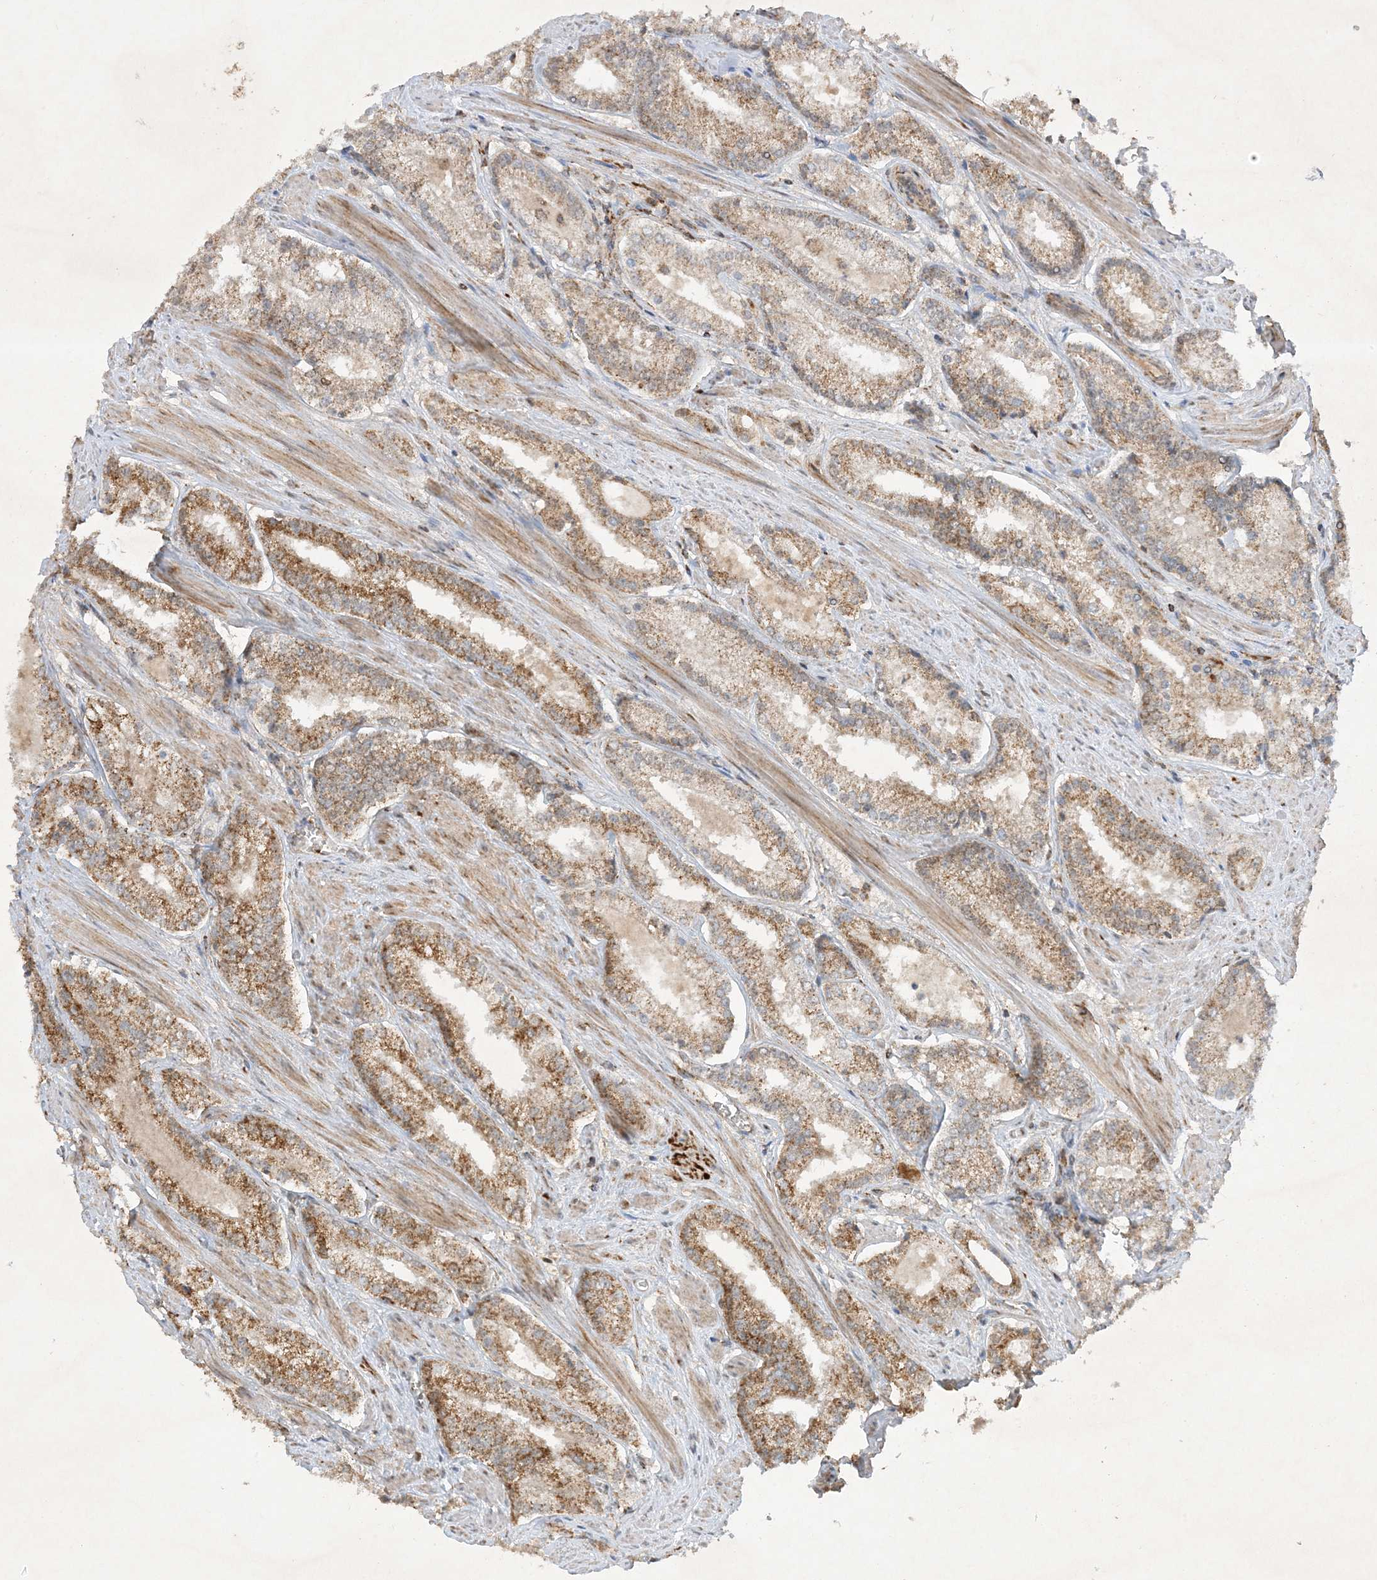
{"staining": {"intensity": "moderate", "quantity": ">75%", "location": "cytoplasmic/membranous"}, "tissue": "prostate cancer", "cell_type": "Tumor cells", "image_type": "cancer", "snomed": [{"axis": "morphology", "description": "Adenocarcinoma, Low grade"}, {"axis": "topography", "description": "Prostate"}], "caption": "Human prostate adenocarcinoma (low-grade) stained with a brown dye demonstrates moderate cytoplasmic/membranous positive staining in approximately >75% of tumor cells.", "gene": "NDUFAF3", "patient": {"sex": "male", "age": 54}}